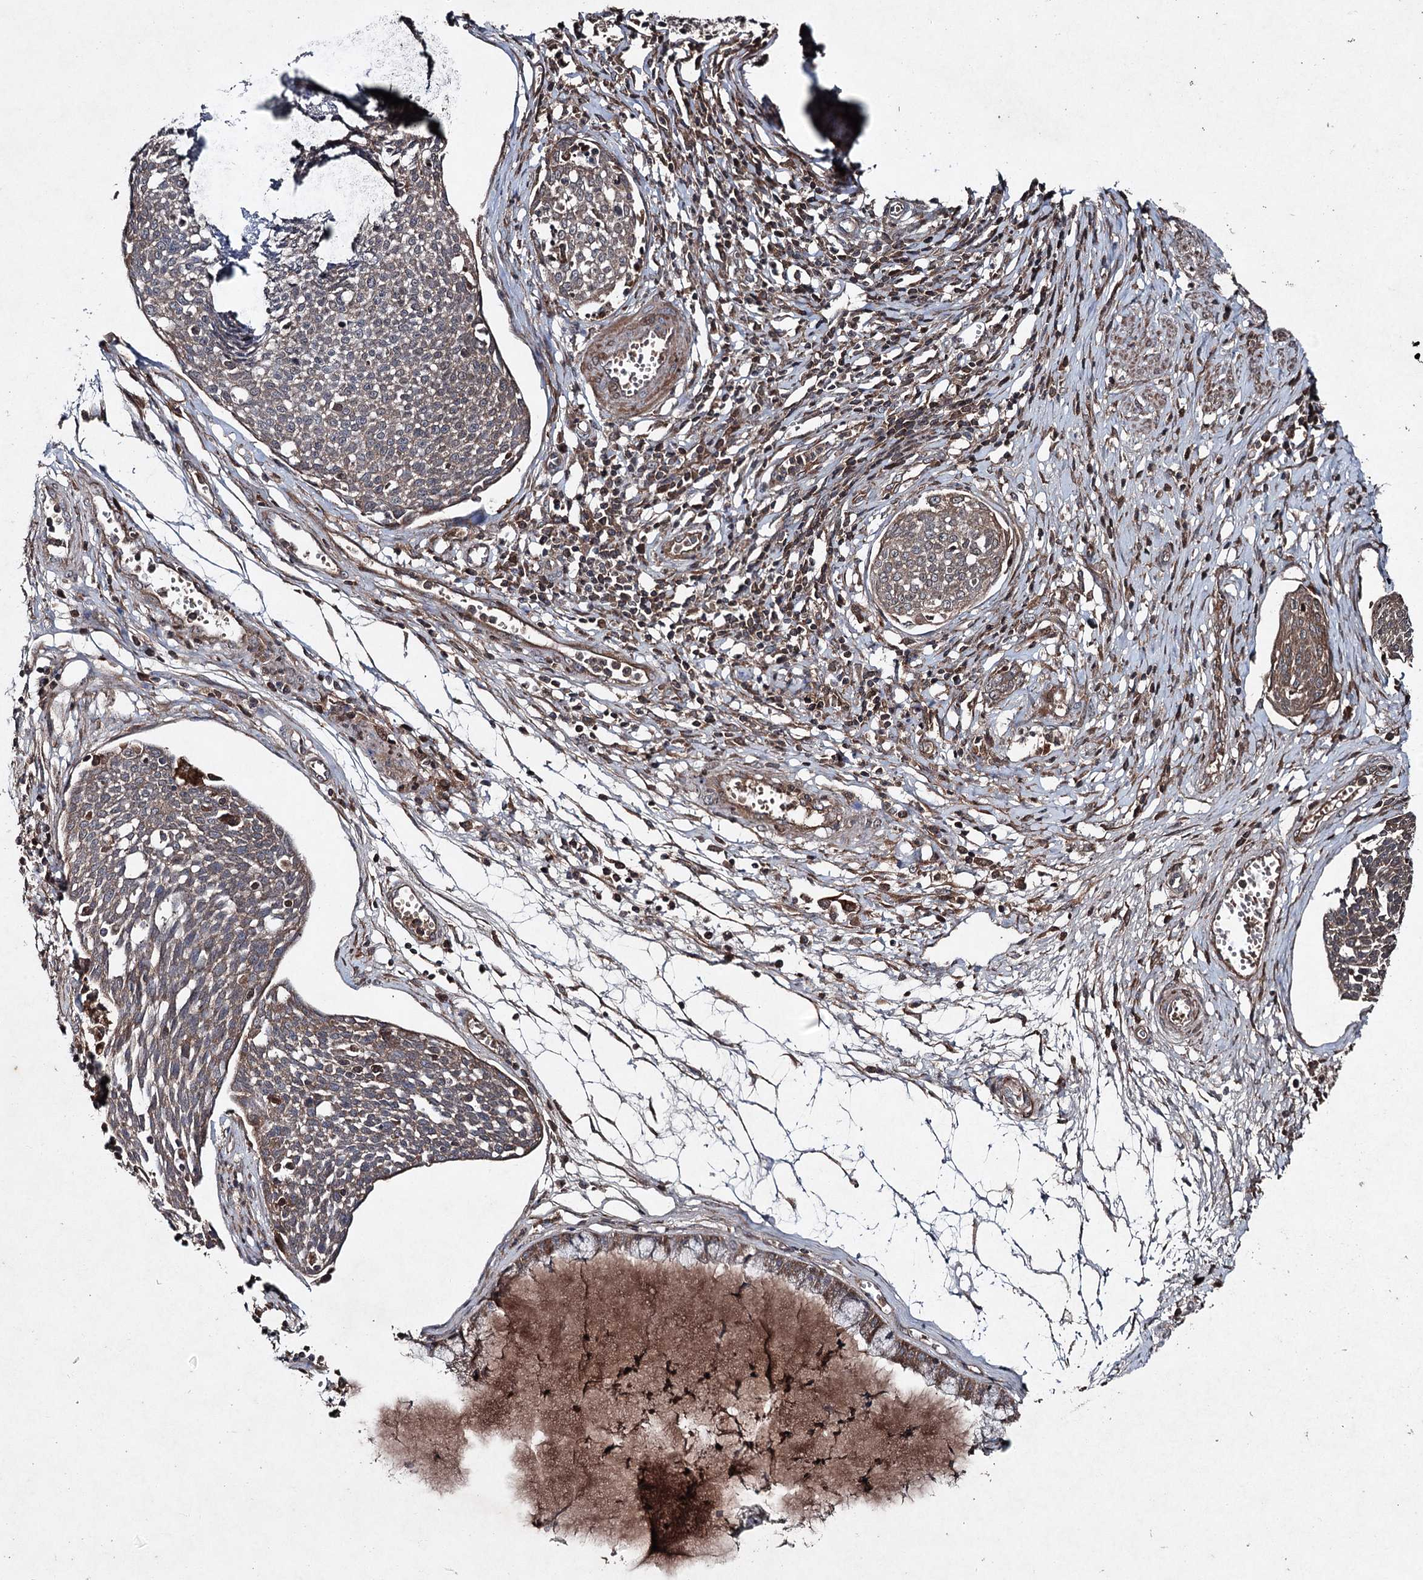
{"staining": {"intensity": "moderate", "quantity": "<25%", "location": "cytoplasmic/membranous"}, "tissue": "cervical cancer", "cell_type": "Tumor cells", "image_type": "cancer", "snomed": [{"axis": "morphology", "description": "Squamous cell carcinoma, NOS"}, {"axis": "topography", "description": "Cervix"}], "caption": "A brown stain labels moderate cytoplasmic/membranous positivity of a protein in human squamous cell carcinoma (cervical) tumor cells.", "gene": "PGLYRP2", "patient": {"sex": "female", "age": 34}}